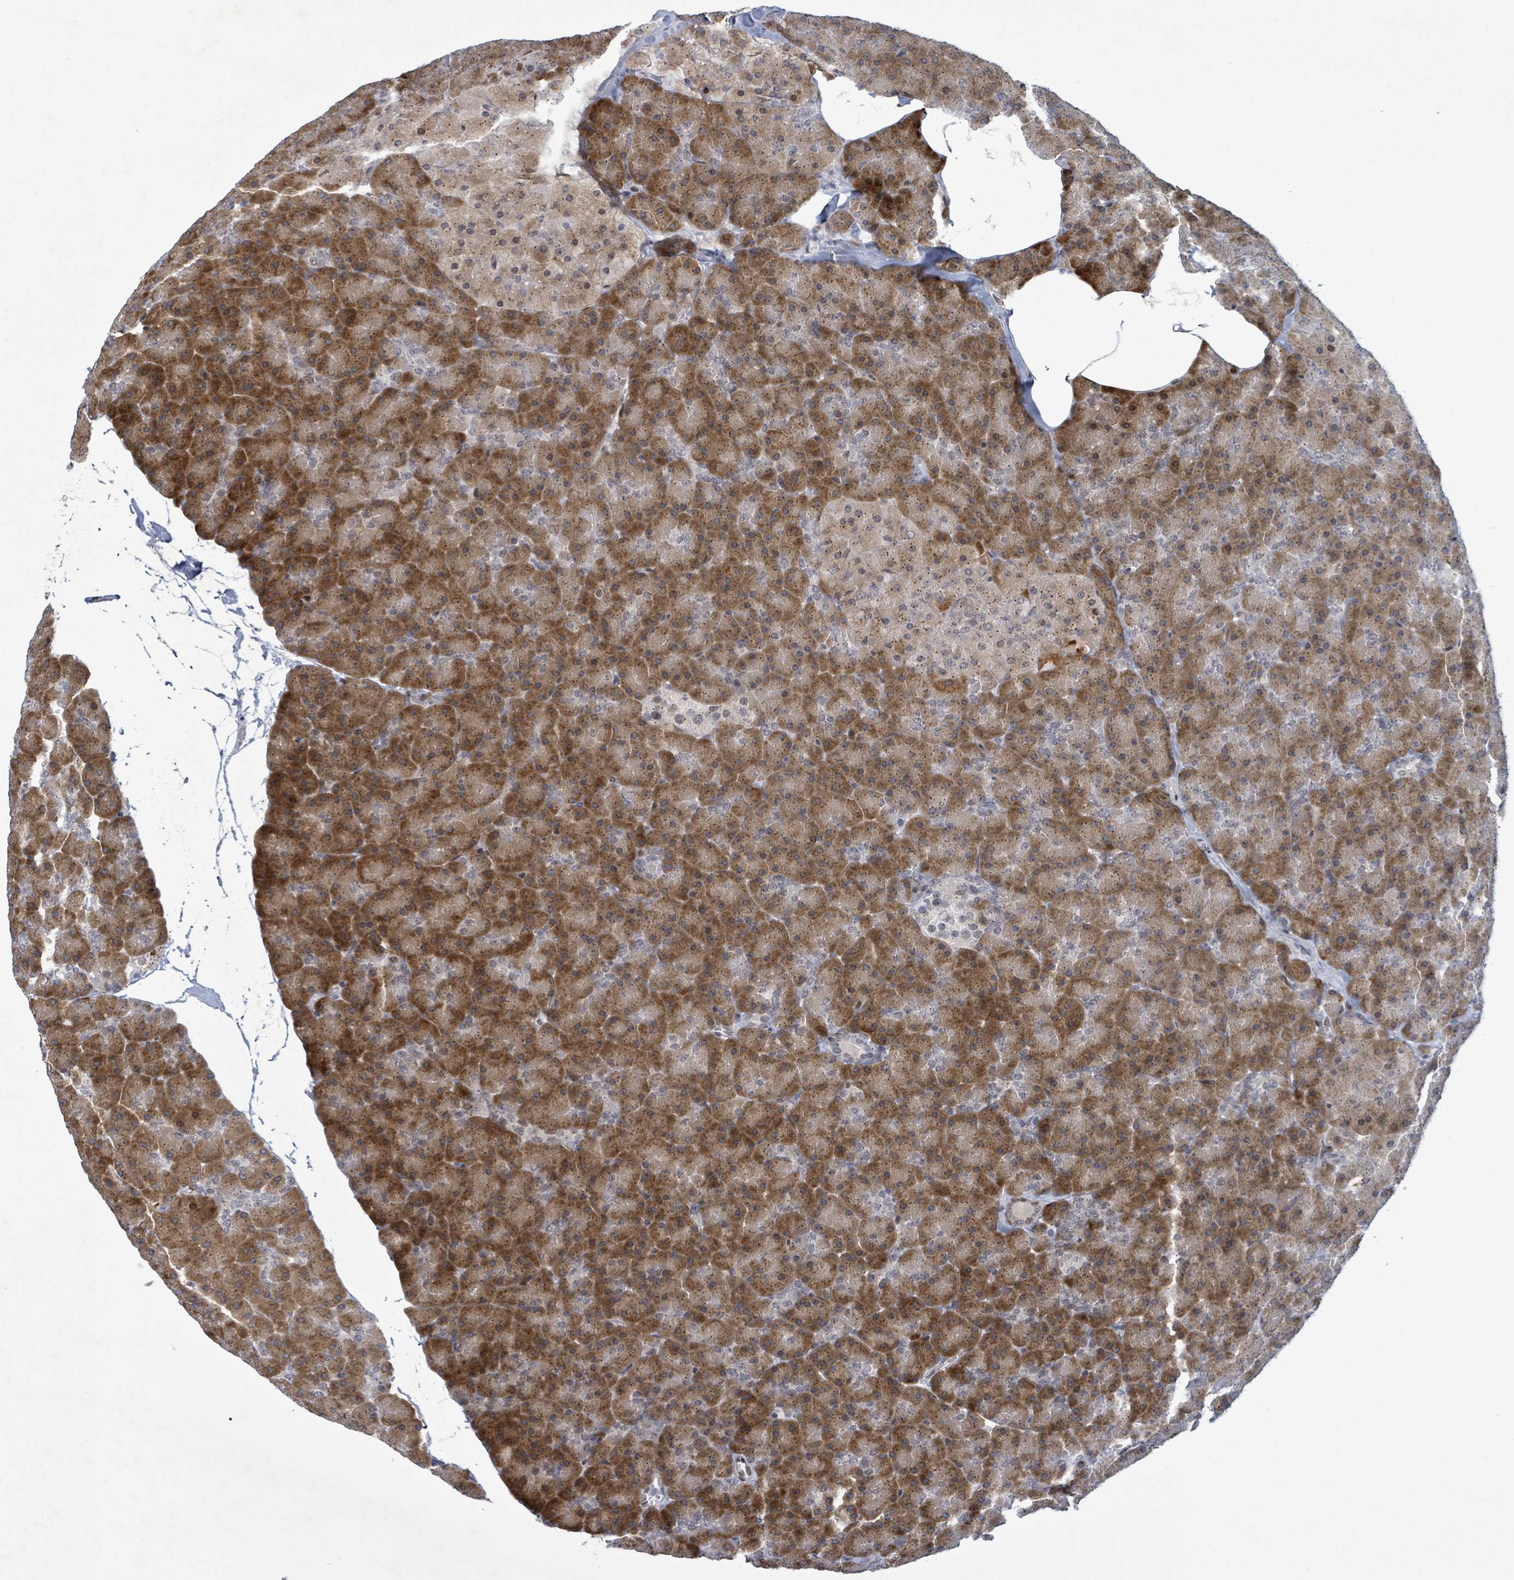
{"staining": {"intensity": "strong", "quantity": ">75%", "location": "cytoplasmic/membranous,nuclear"}, "tissue": "pancreas", "cell_type": "Exocrine glandular cells", "image_type": "normal", "snomed": [{"axis": "morphology", "description": "Normal tissue, NOS"}, {"axis": "topography", "description": "Pancreas"}], "caption": "Protein expression analysis of unremarkable pancreas displays strong cytoplasmic/membranous,nuclear expression in approximately >75% of exocrine glandular cells.", "gene": "TUSC1", "patient": {"sex": "male", "age": 36}}